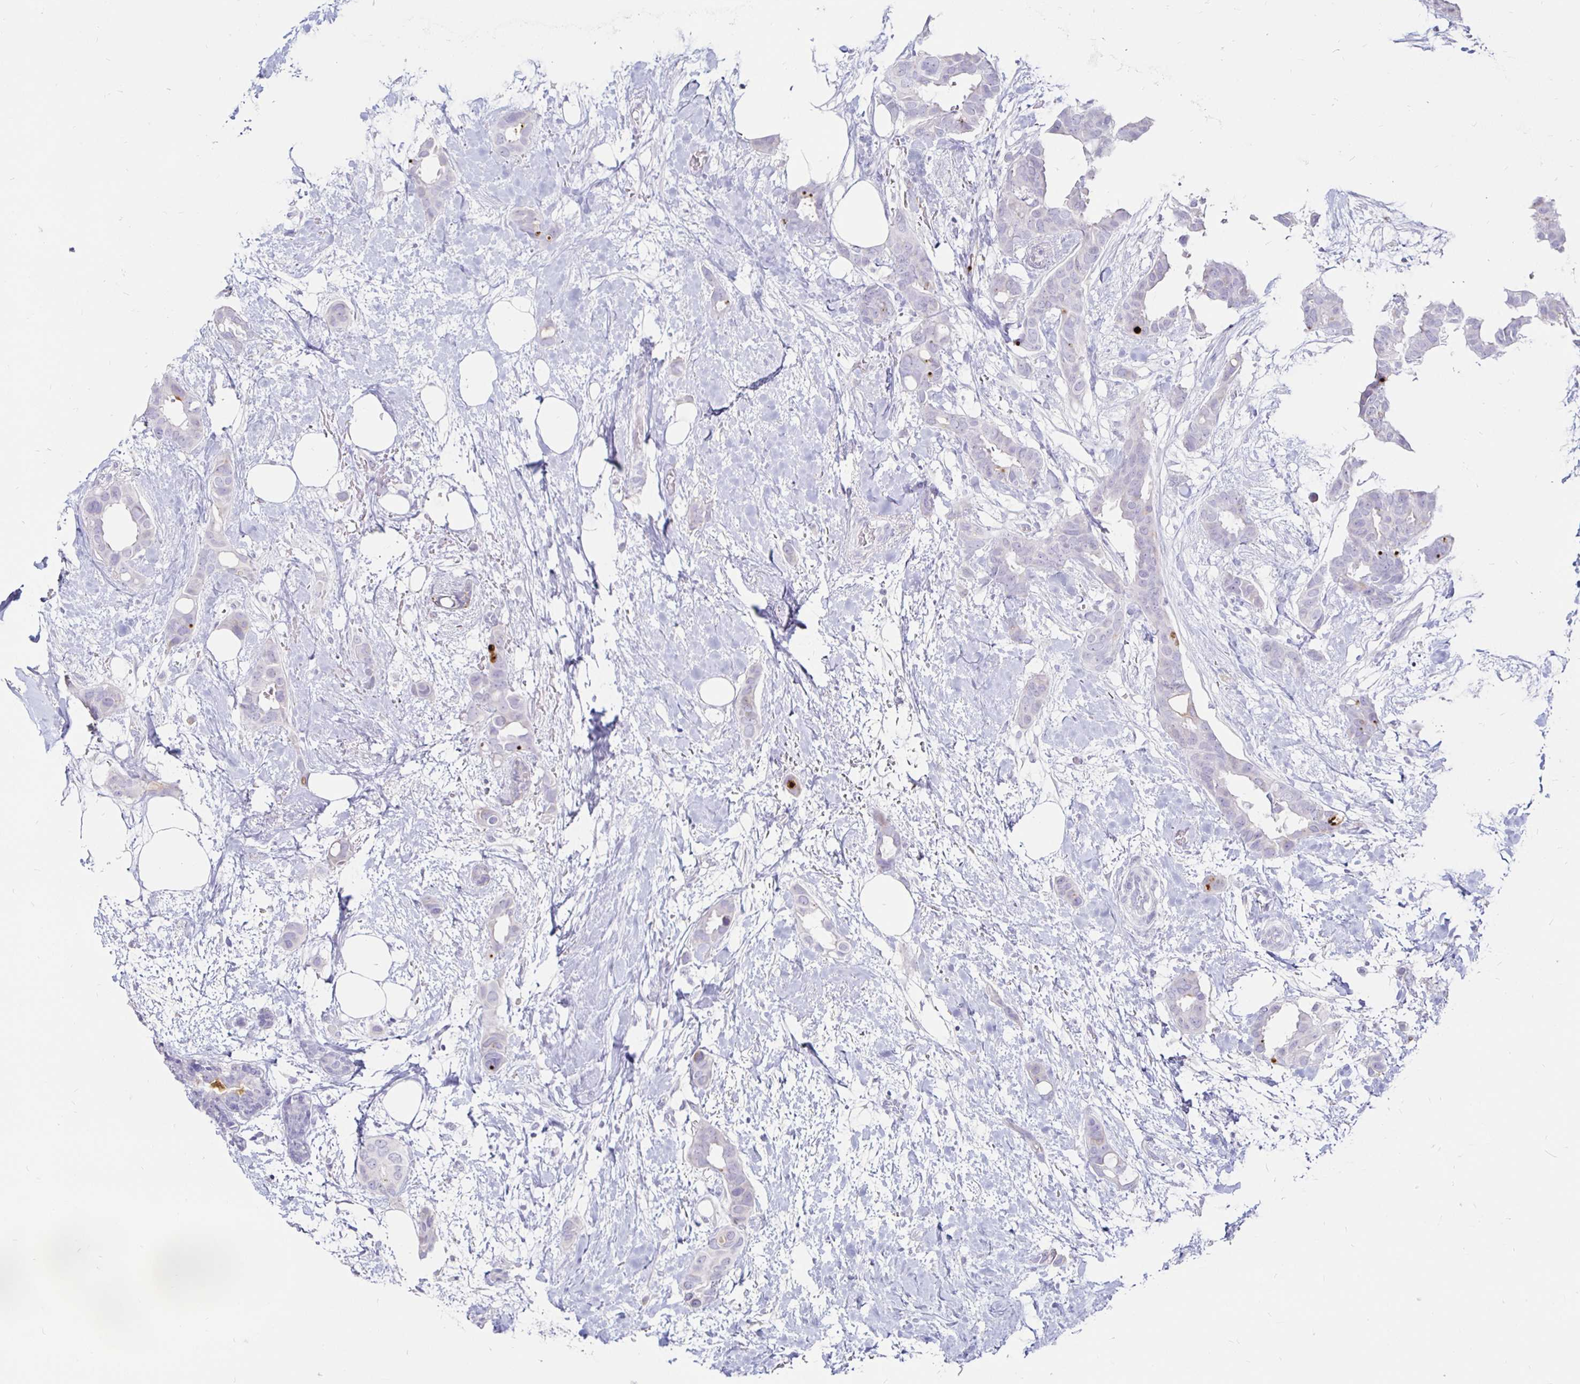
{"staining": {"intensity": "negative", "quantity": "none", "location": "none"}, "tissue": "breast cancer", "cell_type": "Tumor cells", "image_type": "cancer", "snomed": [{"axis": "morphology", "description": "Duct carcinoma"}, {"axis": "topography", "description": "Breast"}], "caption": "Immunohistochemical staining of invasive ductal carcinoma (breast) shows no significant staining in tumor cells.", "gene": "TIMP1", "patient": {"sex": "female", "age": 62}}